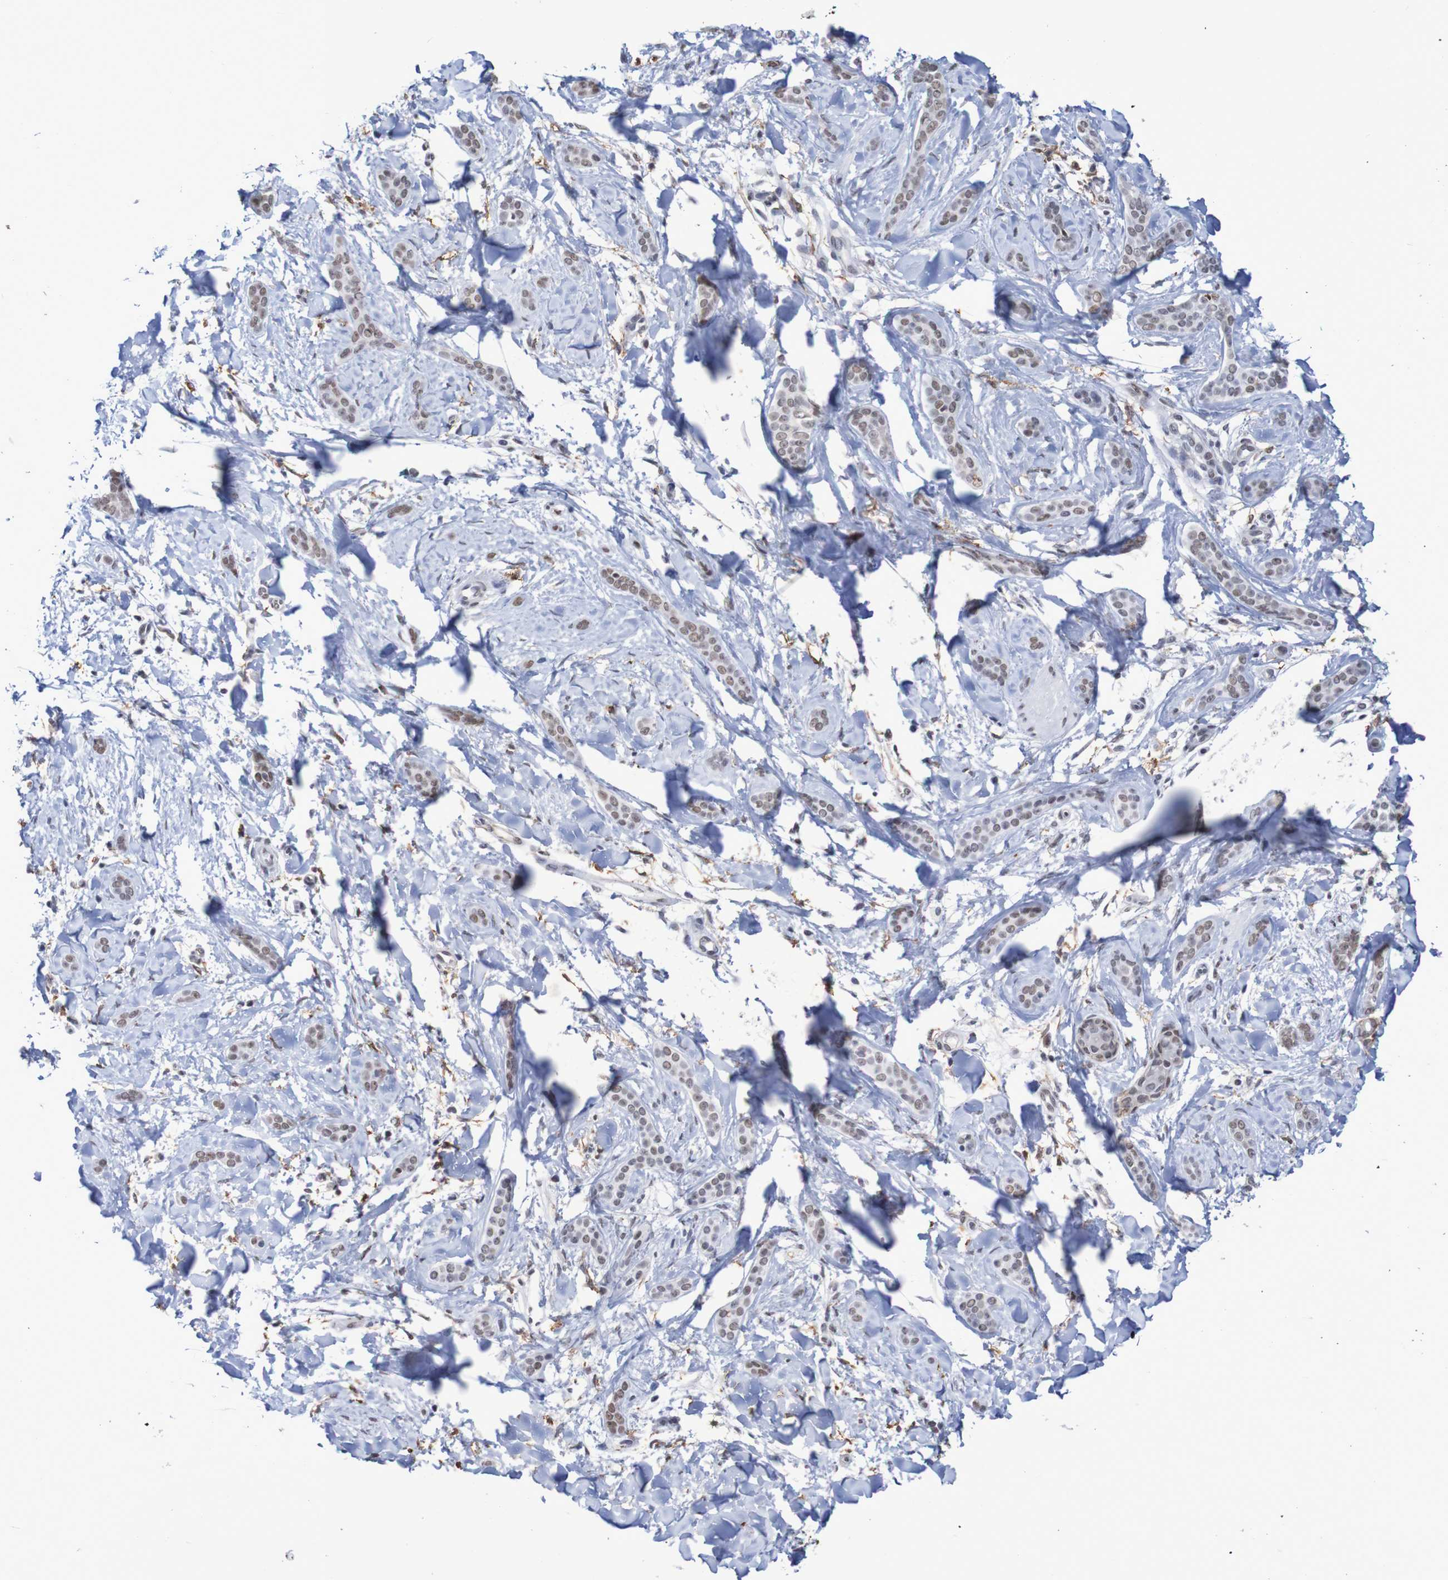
{"staining": {"intensity": "weak", "quantity": ">75%", "location": "nuclear"}, "tissue": "skin cancer", "cell_type": "Tumor cells", "image_type": "cancer", "snomed": [{"axis": "morphology", "description": "Basal cell carcinoma"}, {"axis": "morphology", "description": "Adnexal tumor, benign"}, {"axis": "topography", "description": "Skin"}], "caption": "Weak nuclear protein positivity is identified in about >75% of tumor cells in skin cancer (basal cell carcinoma).", "gene": "MRTFB", "patient": {"sex": "female", "age": 42}}